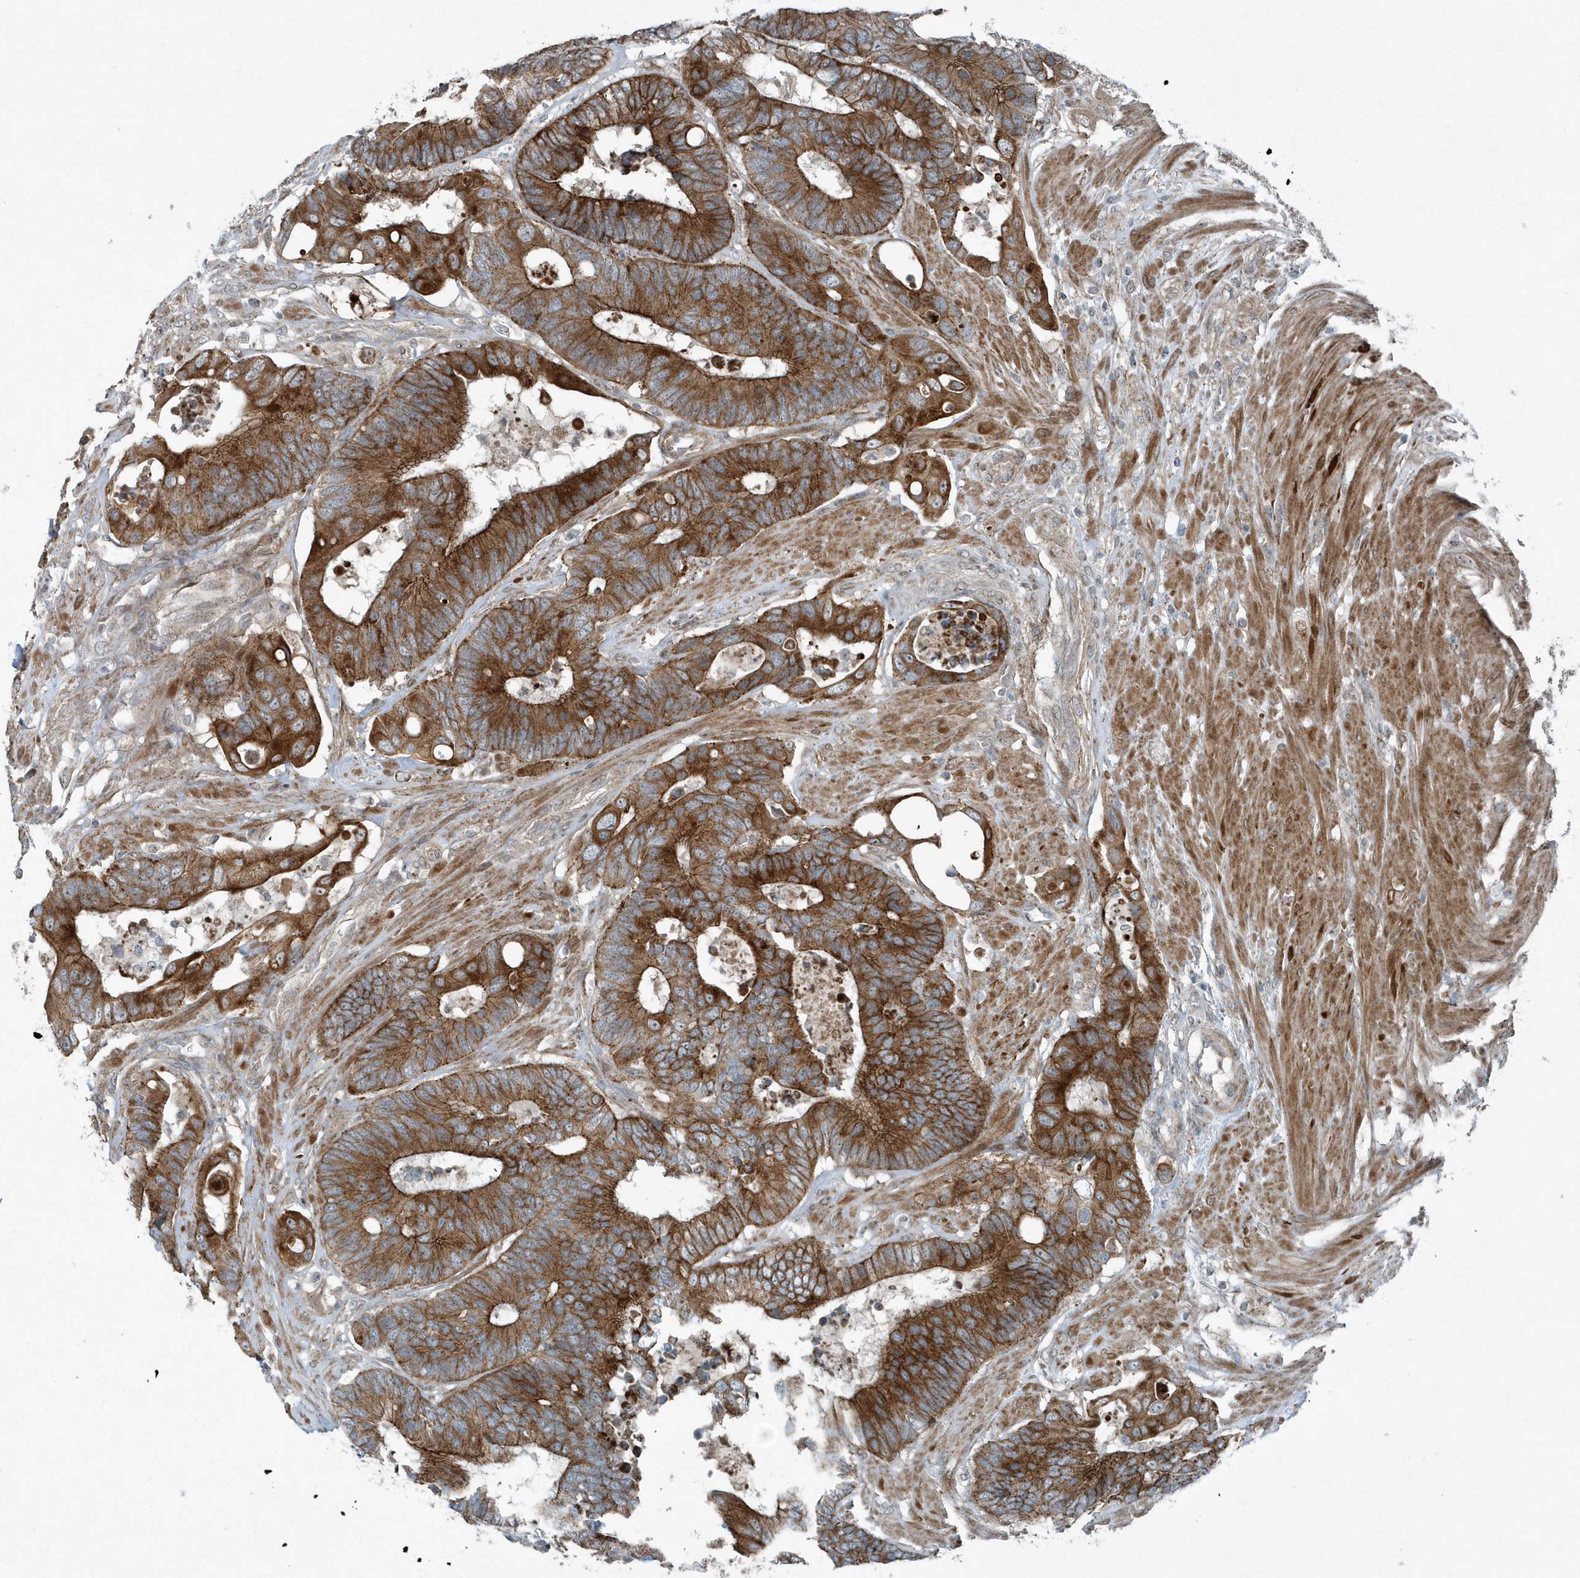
{"staining": {"intensity": "strong", "quantity": ">75%", "location": "cytoplasmic/membranous"}, "tissue": "colorectal cancer", "cell_type": "Tumor cells", "image_type": "cancer", "snomed": [{"axis": "morphology", "description": "Adenocarcinoma, NOS"}, {"axis": "topography", "description": "Rectum"}], "caption": "Immunohistochemical staining of human adenocarcinoma (colorectal) exhibits strong cytoplasmic/membranous protein expression in about >75% of tumor cells.", "gene": "GCC2", "patient": {"sex": "male", "age": 55}}